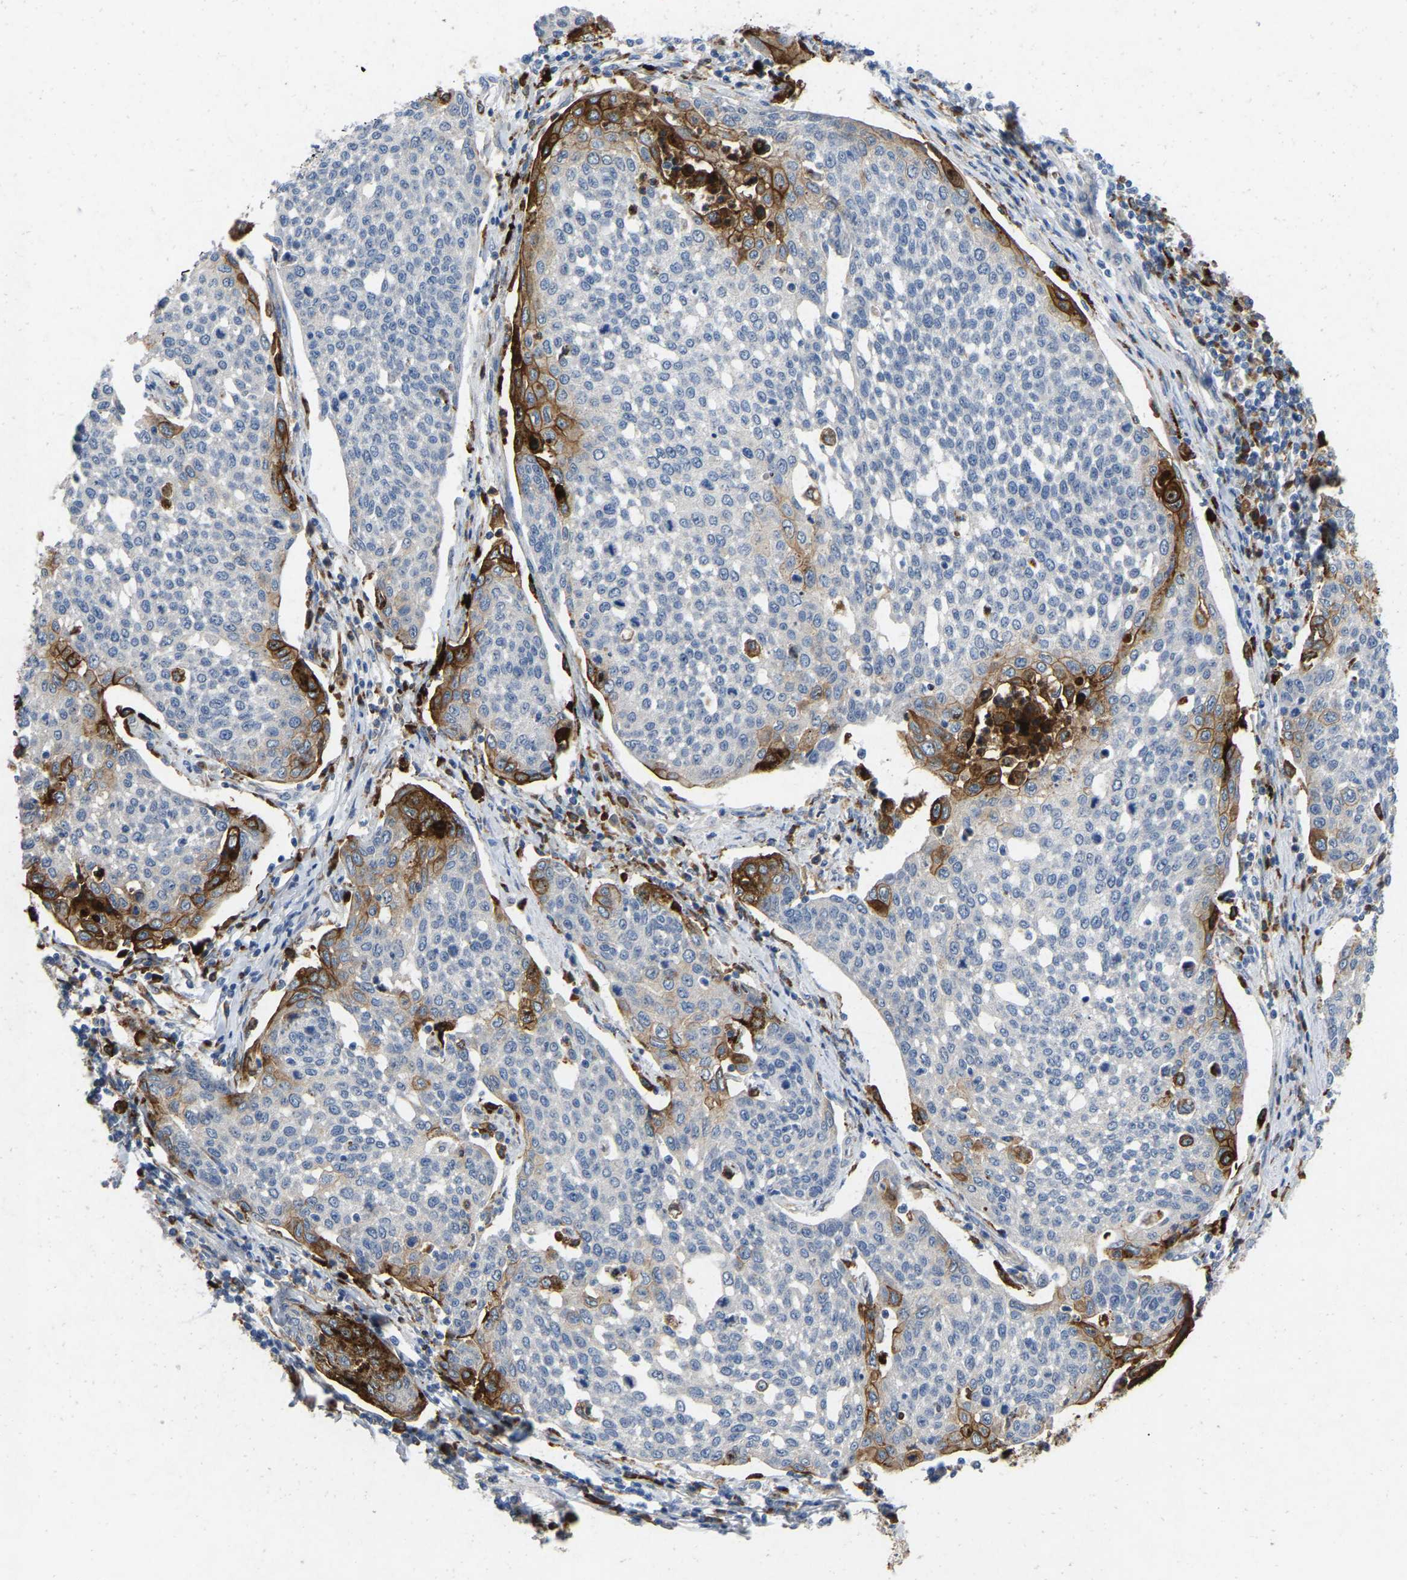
{"staining": {"intensity": "strong", "quantity": "<25%", "location": "cytoplasmic/membranous"}, "tissue": "cervical cancer", "cell_type": "Tumor cells", "image_type": "cancer", "snomed": [{"axis": "morphology", "description": "Squamous cell carcinoma, NOS"}, {"axis": "topography", "description": "Cervix"}], "caption": "Protein analysis of cervical squamous cell carcinoma tissue reveals strong cytoplasmic/membranous positivity in approximately <25% of tumor cells.", "gene": "RHEB", "patient": {"sex": "female", "age": 34}}